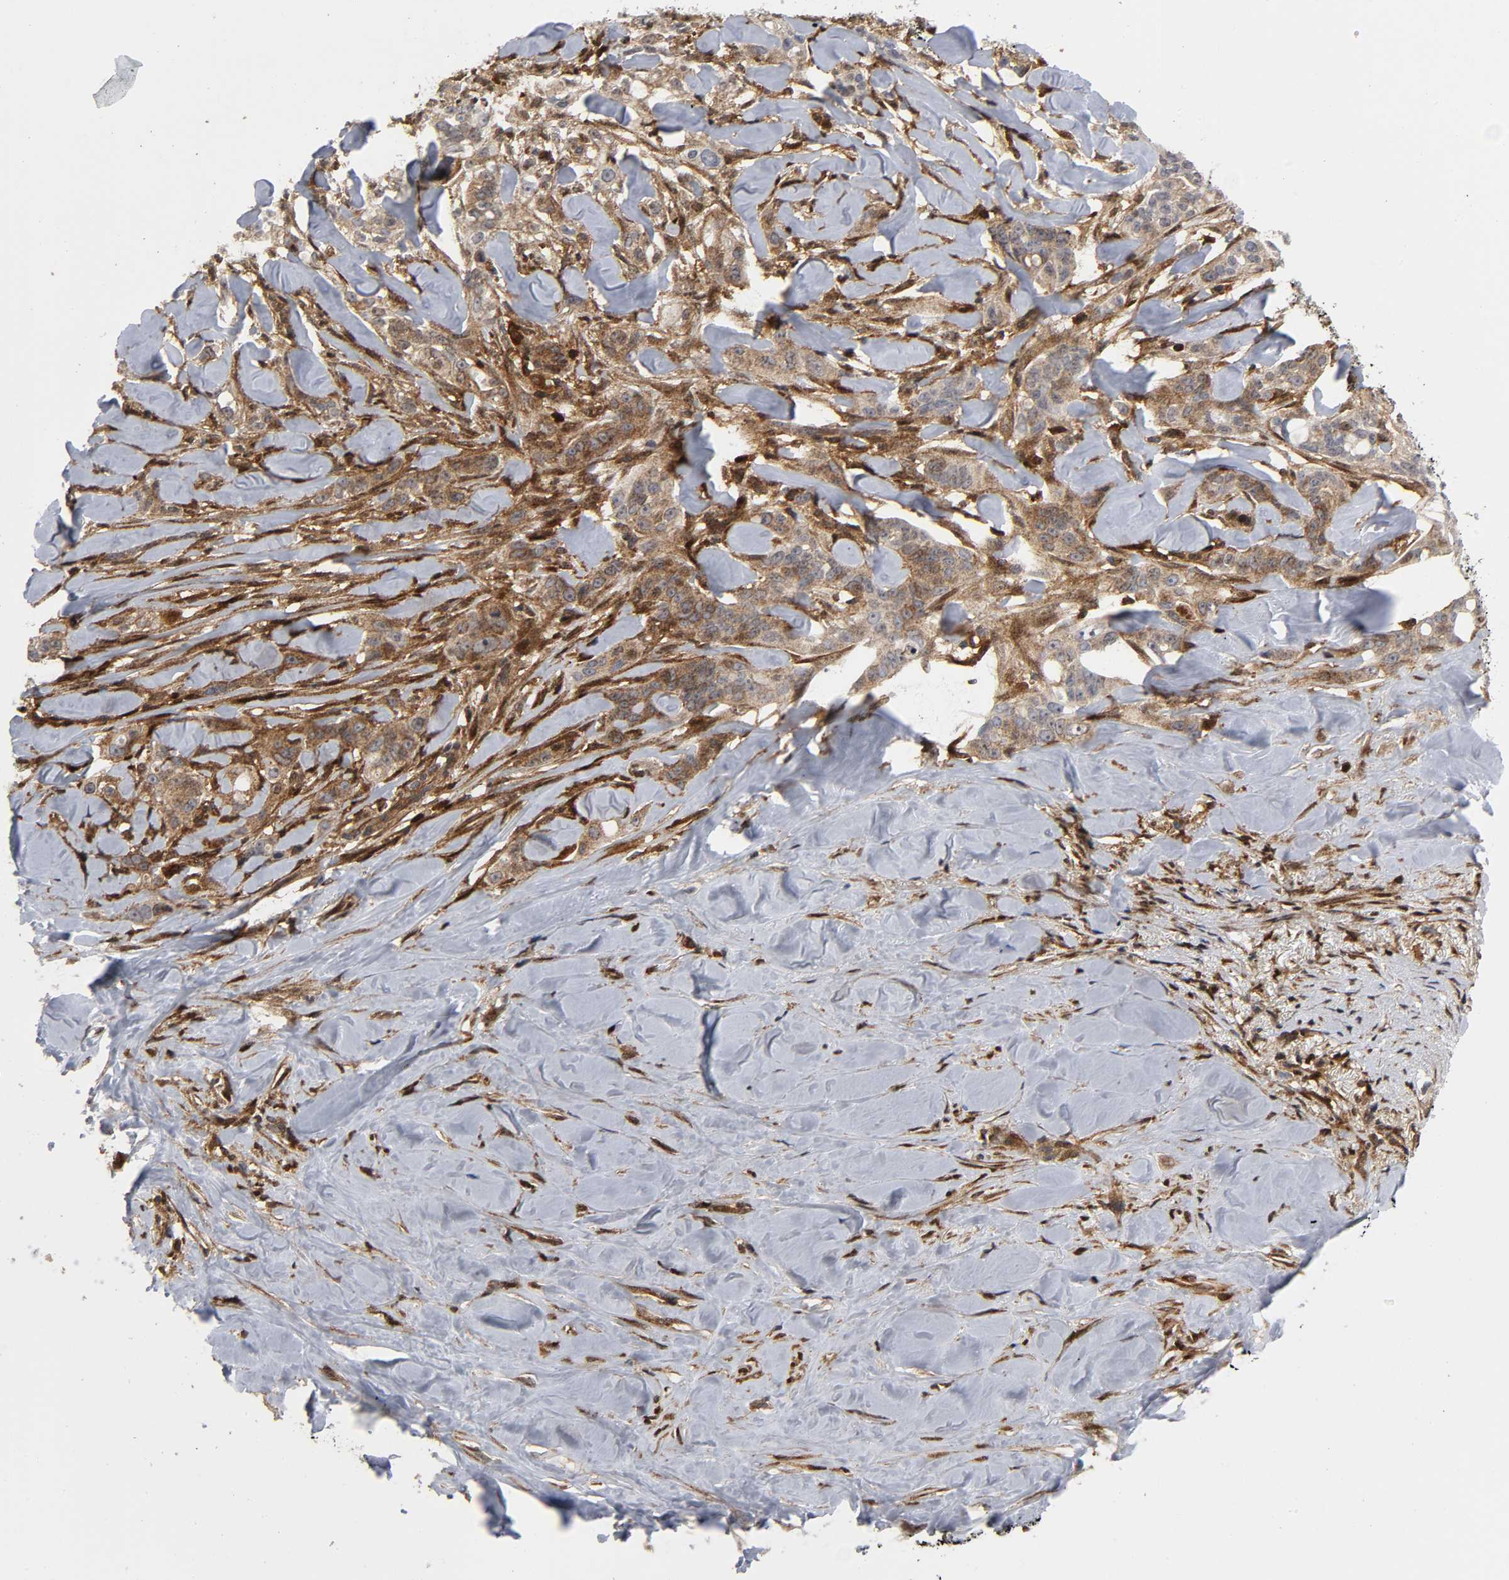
{"staining": {"intensity": "weak", "quantity": ">75%", "location": "cytoplasmic/membranous"}, "tissue": "liver cancer", "cell_type": "Tumor cells", "image_type": "cancer", "snomed": [{"axis": "morphology", "description": "Cholangiocarcinoma"}, {"axis": "topography", "description": "Liver"}], "caption": "Liver cholangiocarcinoma stained for a protein (brown) demonstrates weak cytoplasmic/membranous positive staining in approximately >75% of tumor cells.", "gene": "MAPK1", "patient": {"sex": "female", "age": 67}}